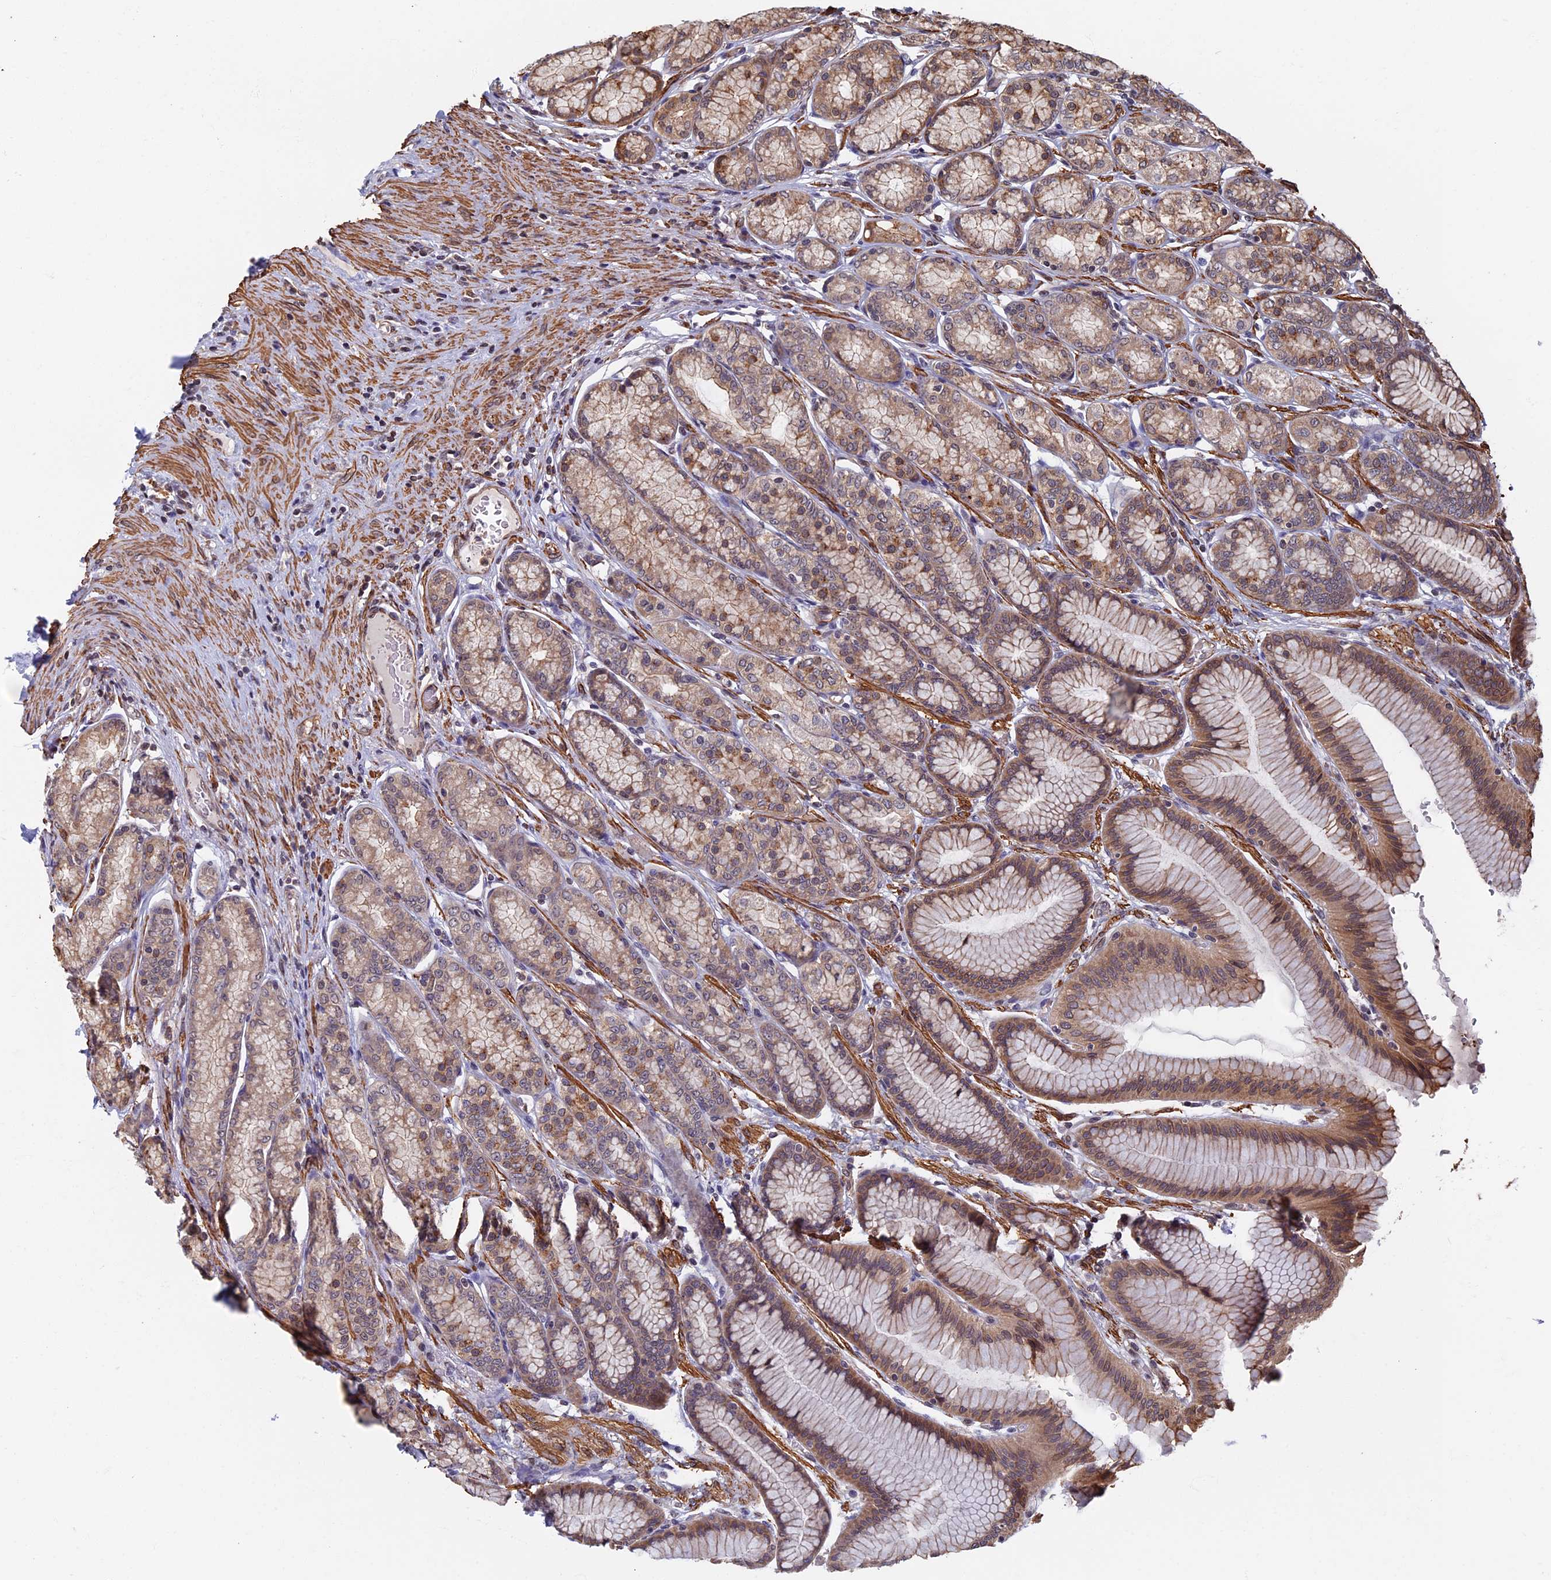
{"staining": {"intensity": "moderate", "quantity": ">75%", "location": "cytoplasmic/membranous,nuclear"}, "tissue": "stomach", "cell_type": "Glandular cells", "image_type": "normal", "snomed": [{"axis": "morphology", "description": "Normal tissue, NOS"}, {"axis": "morphology", "description": "Adenocarcinoma, NOS"}, {"axis": "morphology", "description": "Adenocarcinoma, High grade"}, {"axis": "topography", "description": "Stomach, upper"}, {"axis": "topography", "description": "Stomach"}], "caption": "A micrograph of human stomach stained for a protein exhibits moderate cytoplasmic/membranous,nuclear brown staining in glandular cells. (Stains: DAB in brown, nuclei in blue, Microscopy: brightfield microscopy at high magnification).", "gene": "CTDP1", "patient": {"sex": "female", "age": 65}}